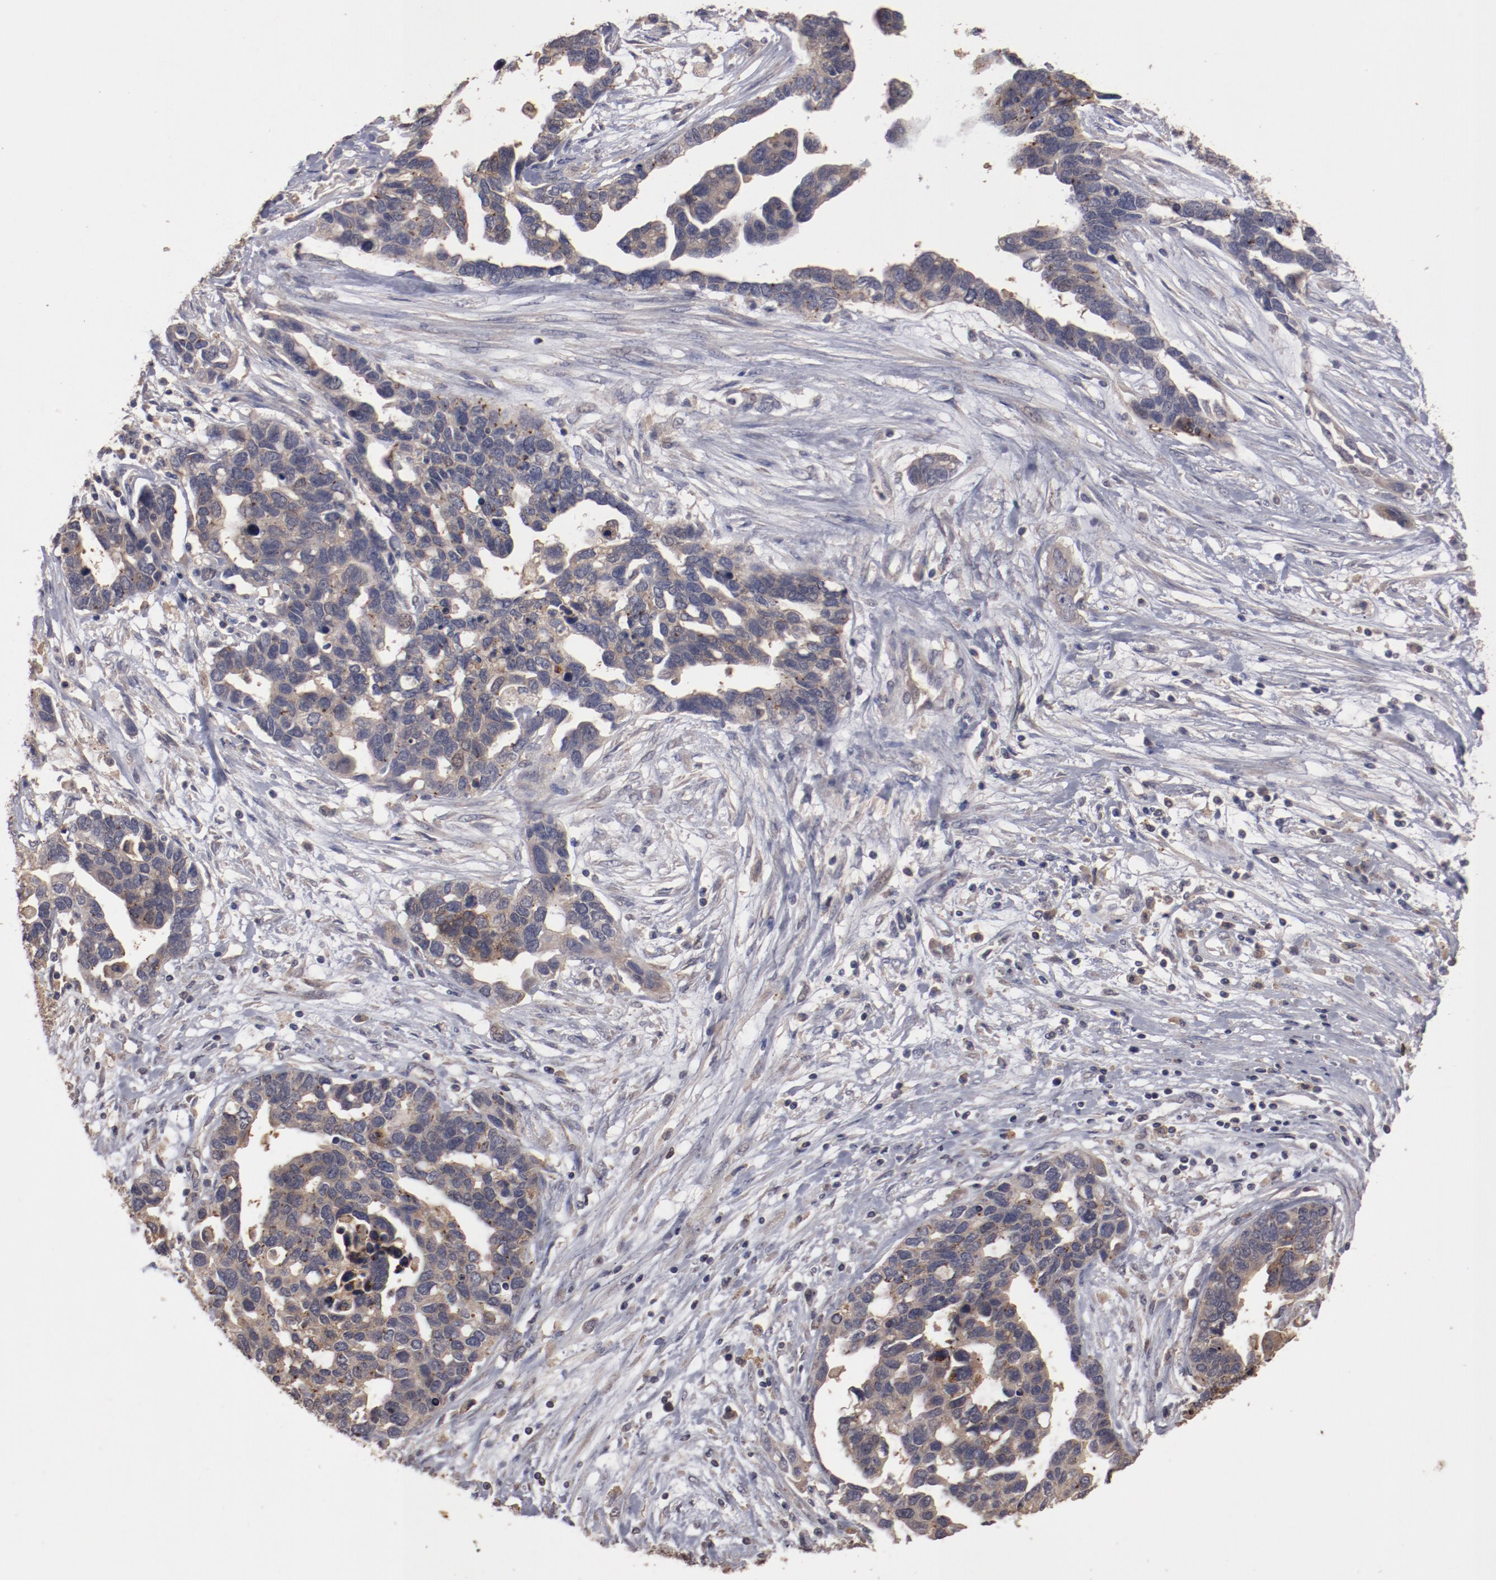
{"staining": {"intensity": "weak", "quantity": ">75%", "location": "cytoplasmic/membranous"}, "tissue": "ovarian cancer", "cell_type": "Tumor cells", "image_type": "cancer", "snomed": [{"axis": "morphology", "description": "Cystadenocarcinoma, serous, NOS"}, {"axis": "topography", "description": "Ovary"}], "caption": "Immunohistochemistry image of neoplastic tissue: serous cystadenocarcinoma (ovarian) stained using IHC exhibits low levels of weak protein expression localized specifically in the cytoplasmic/membranous of tumor cells, appearing as a cytoplasmic/membranous brown color.", "gene": "LRRC75B", "patient": {"sex": "female", "age": 54}}